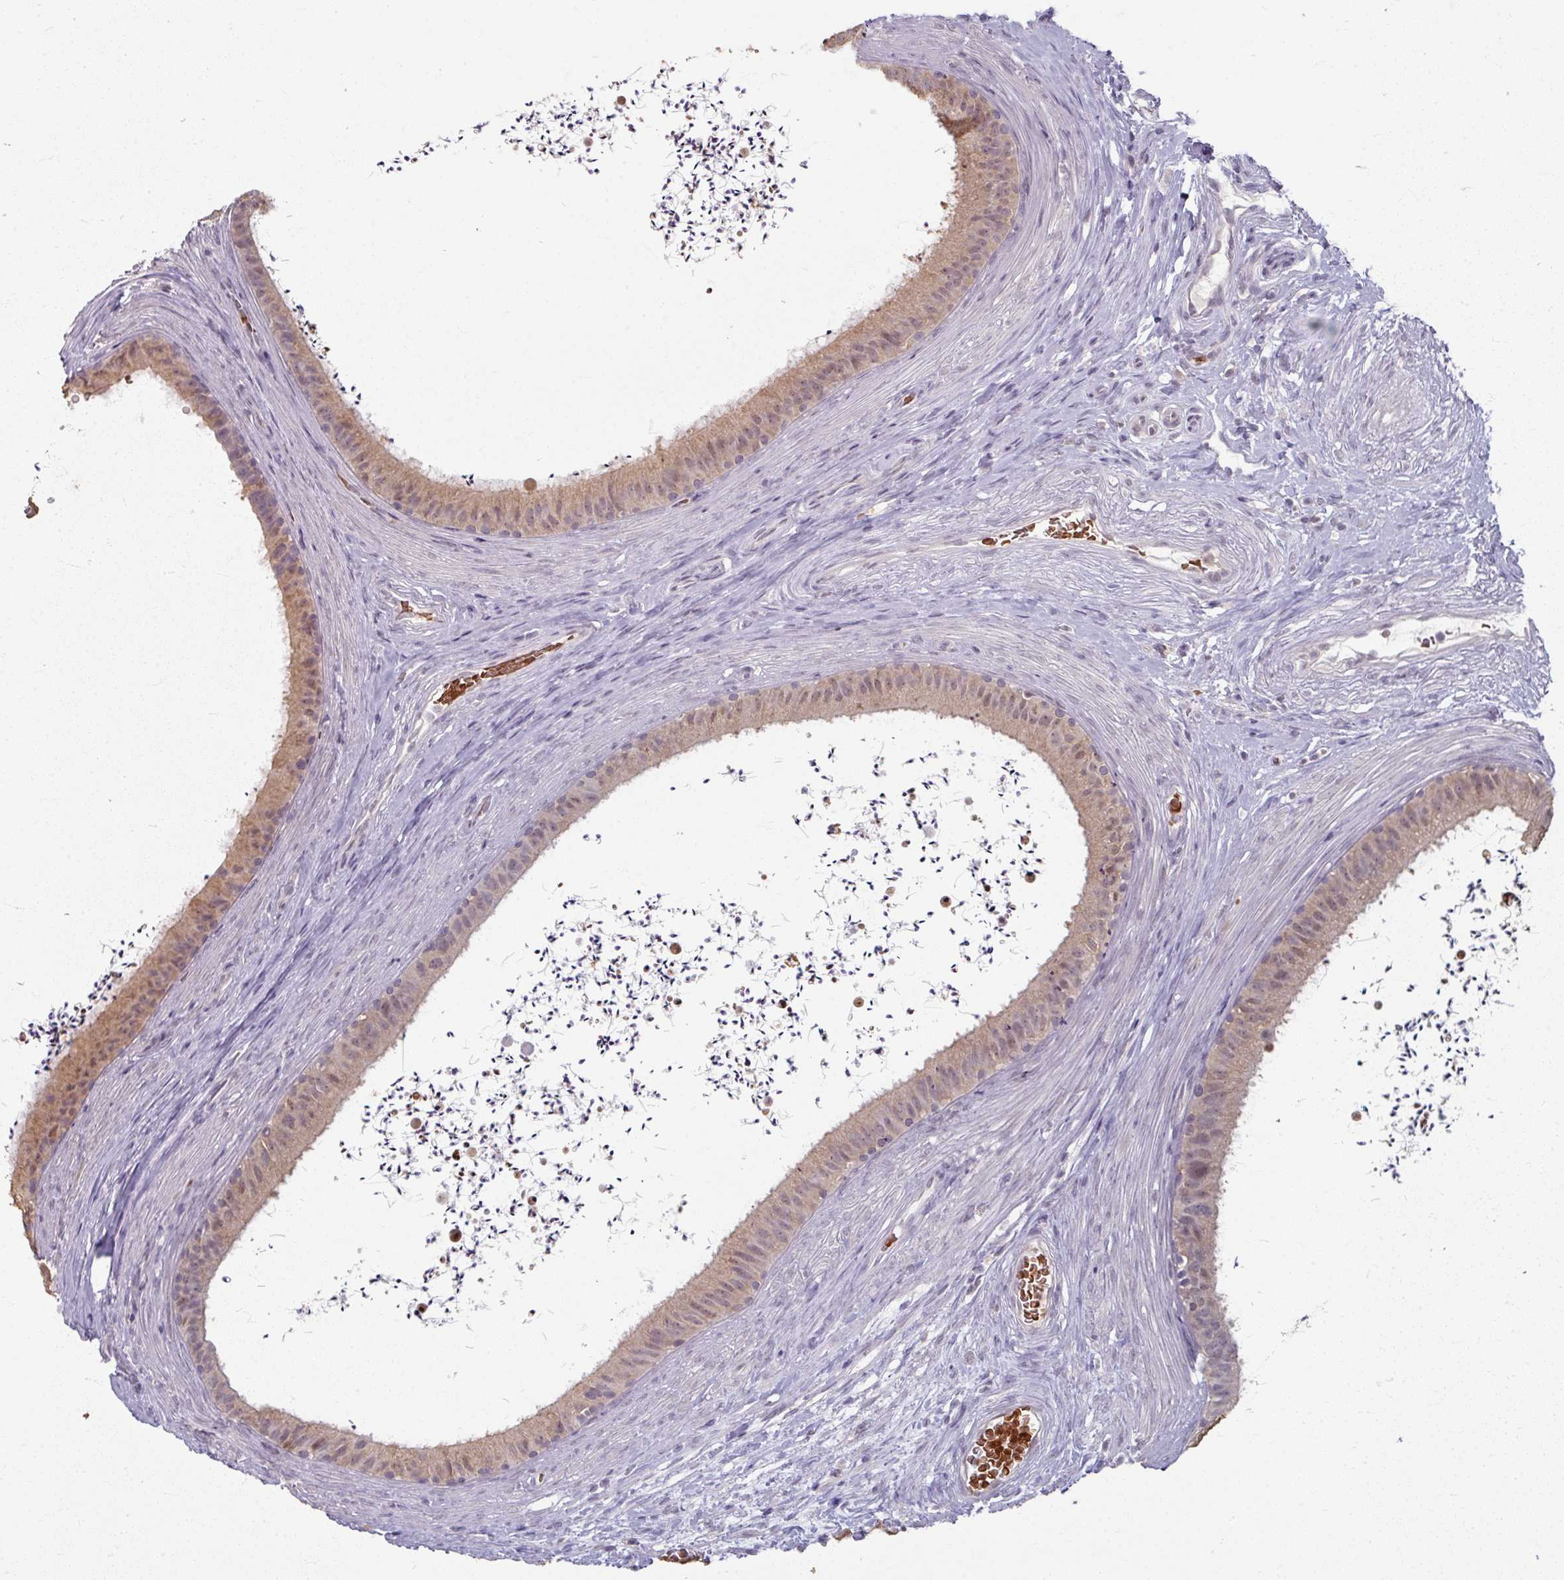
{"staining": {"intensity": "weak", "quantity": "25%-75%", "location": "cytoplasmic/membranous"}, "tissue": "epididymis", "cell_type": "Glandular cells", "image_type": "normal", "snomed": [{"axis": "morphology", "description": "Normal tissue, NOS"}, {"axis": "topography", "description": "Testis"}, {"axis": "topography", "description": "Epididymis"}], "caption": "This histopathology image shows IHC staining of unremarkable human epididymis, with low weak cytoplasmic/membranous positivity in approximately 25%-75% of glandular cells.", "gene": "KMT5C", "patient": {"sex": "male", "age": 41}}